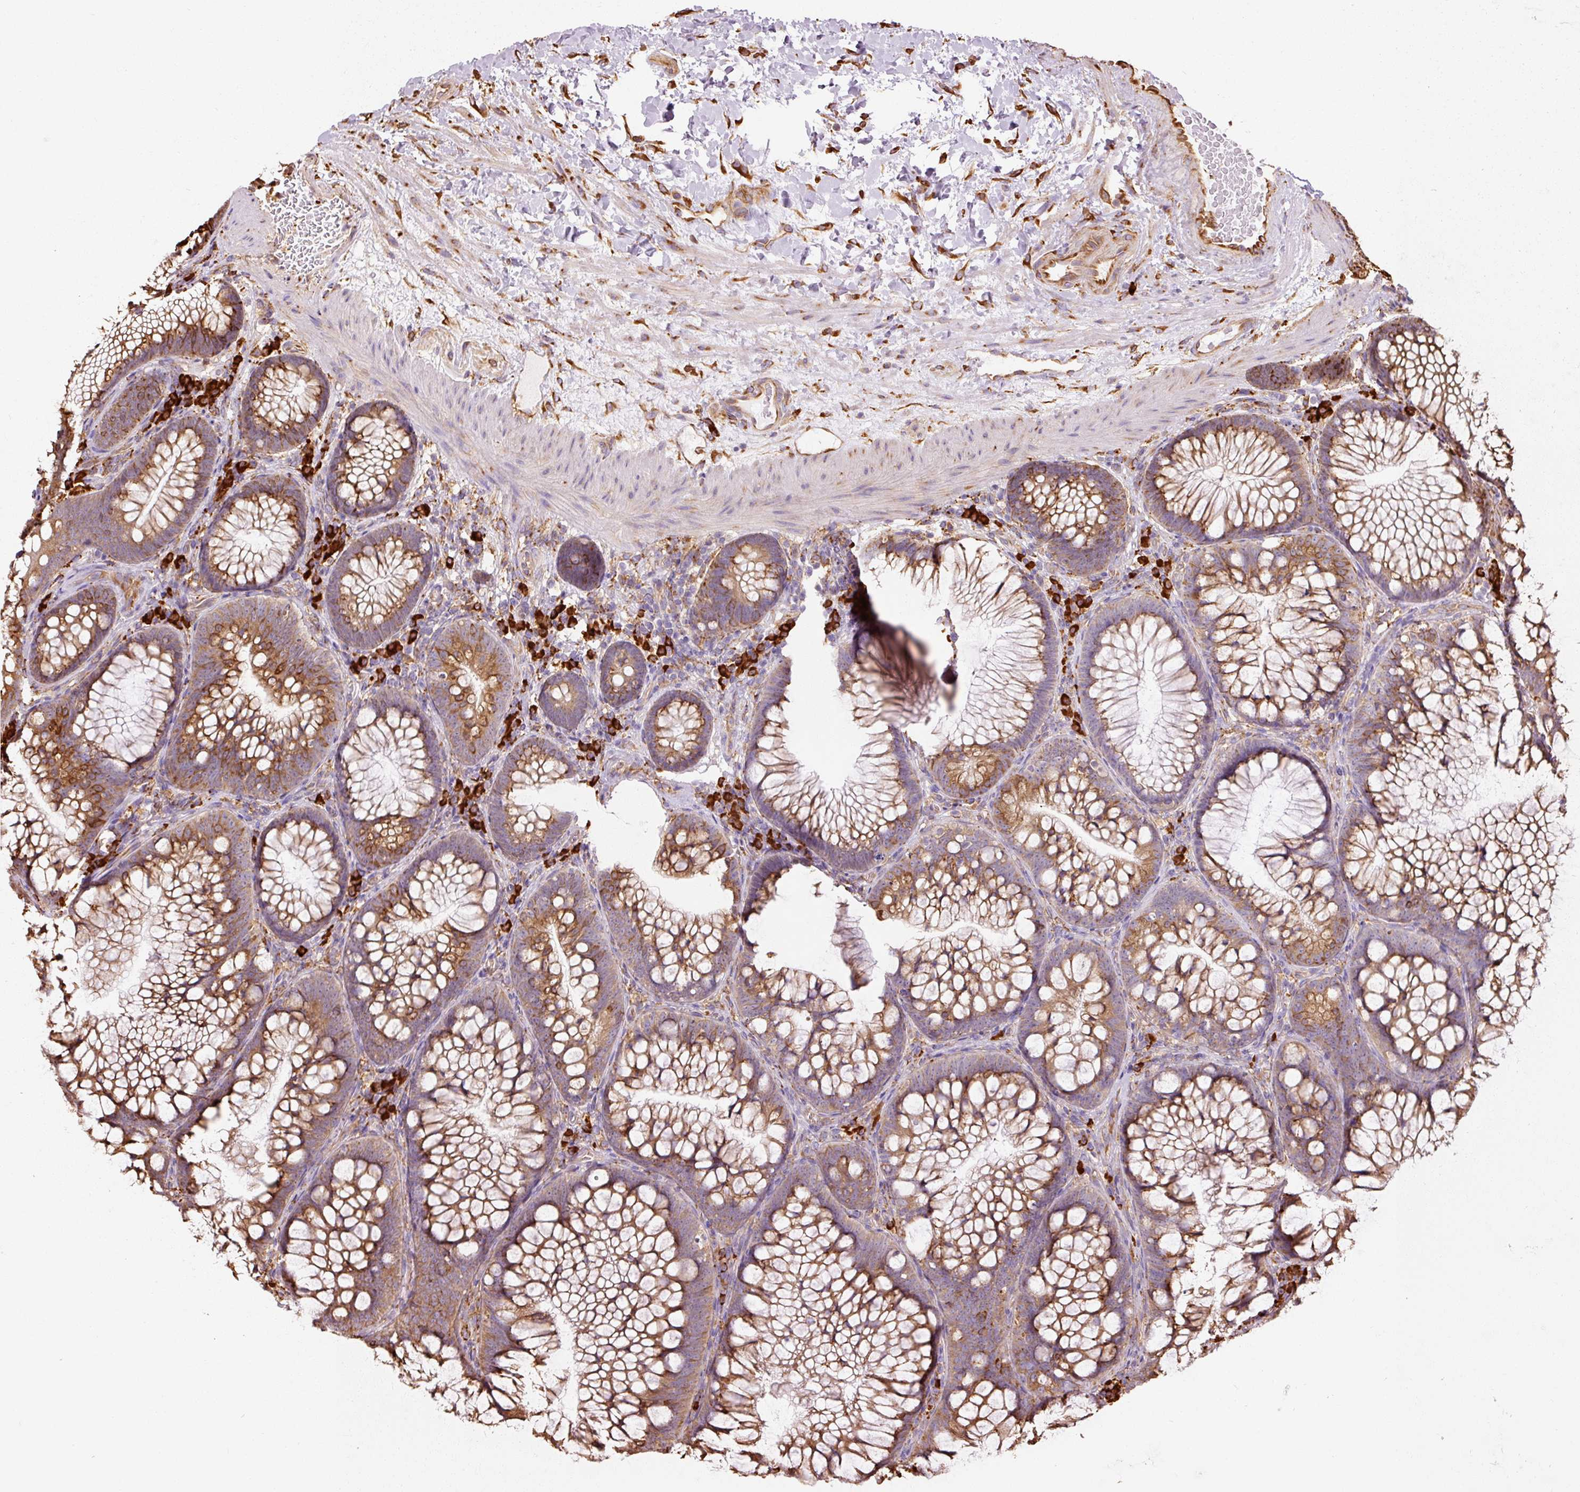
{"staining": {"intensity": "moderate", "quantity": ">75%", "location": "cytoplasmic/membranous"}, "tissue": "colon", "cell_type": "Endothelial cells", "image_type": "normal", "snomed": [{"axis": "morphology", "description": "Normal tissue, NOS"}, {"axis": "morphology", "description": "Adenoma, NOS"}, {"axis": "topography", "description": "Soft tissue"}, {"axis": "topography", "description": "Colon"}], "caption": "Benign colon was stained to show a protein in brown. There is medium levels of moderate cytoplasmic/membranous staining in approximately >75% of endothelial cells. Using DAB (brown) and hematoxylin (blue) stains, captured at high magnification using brightfield microscopy.", "gene": "ENSG00000256500", "patient": {"sex": "male", "age": 47}}